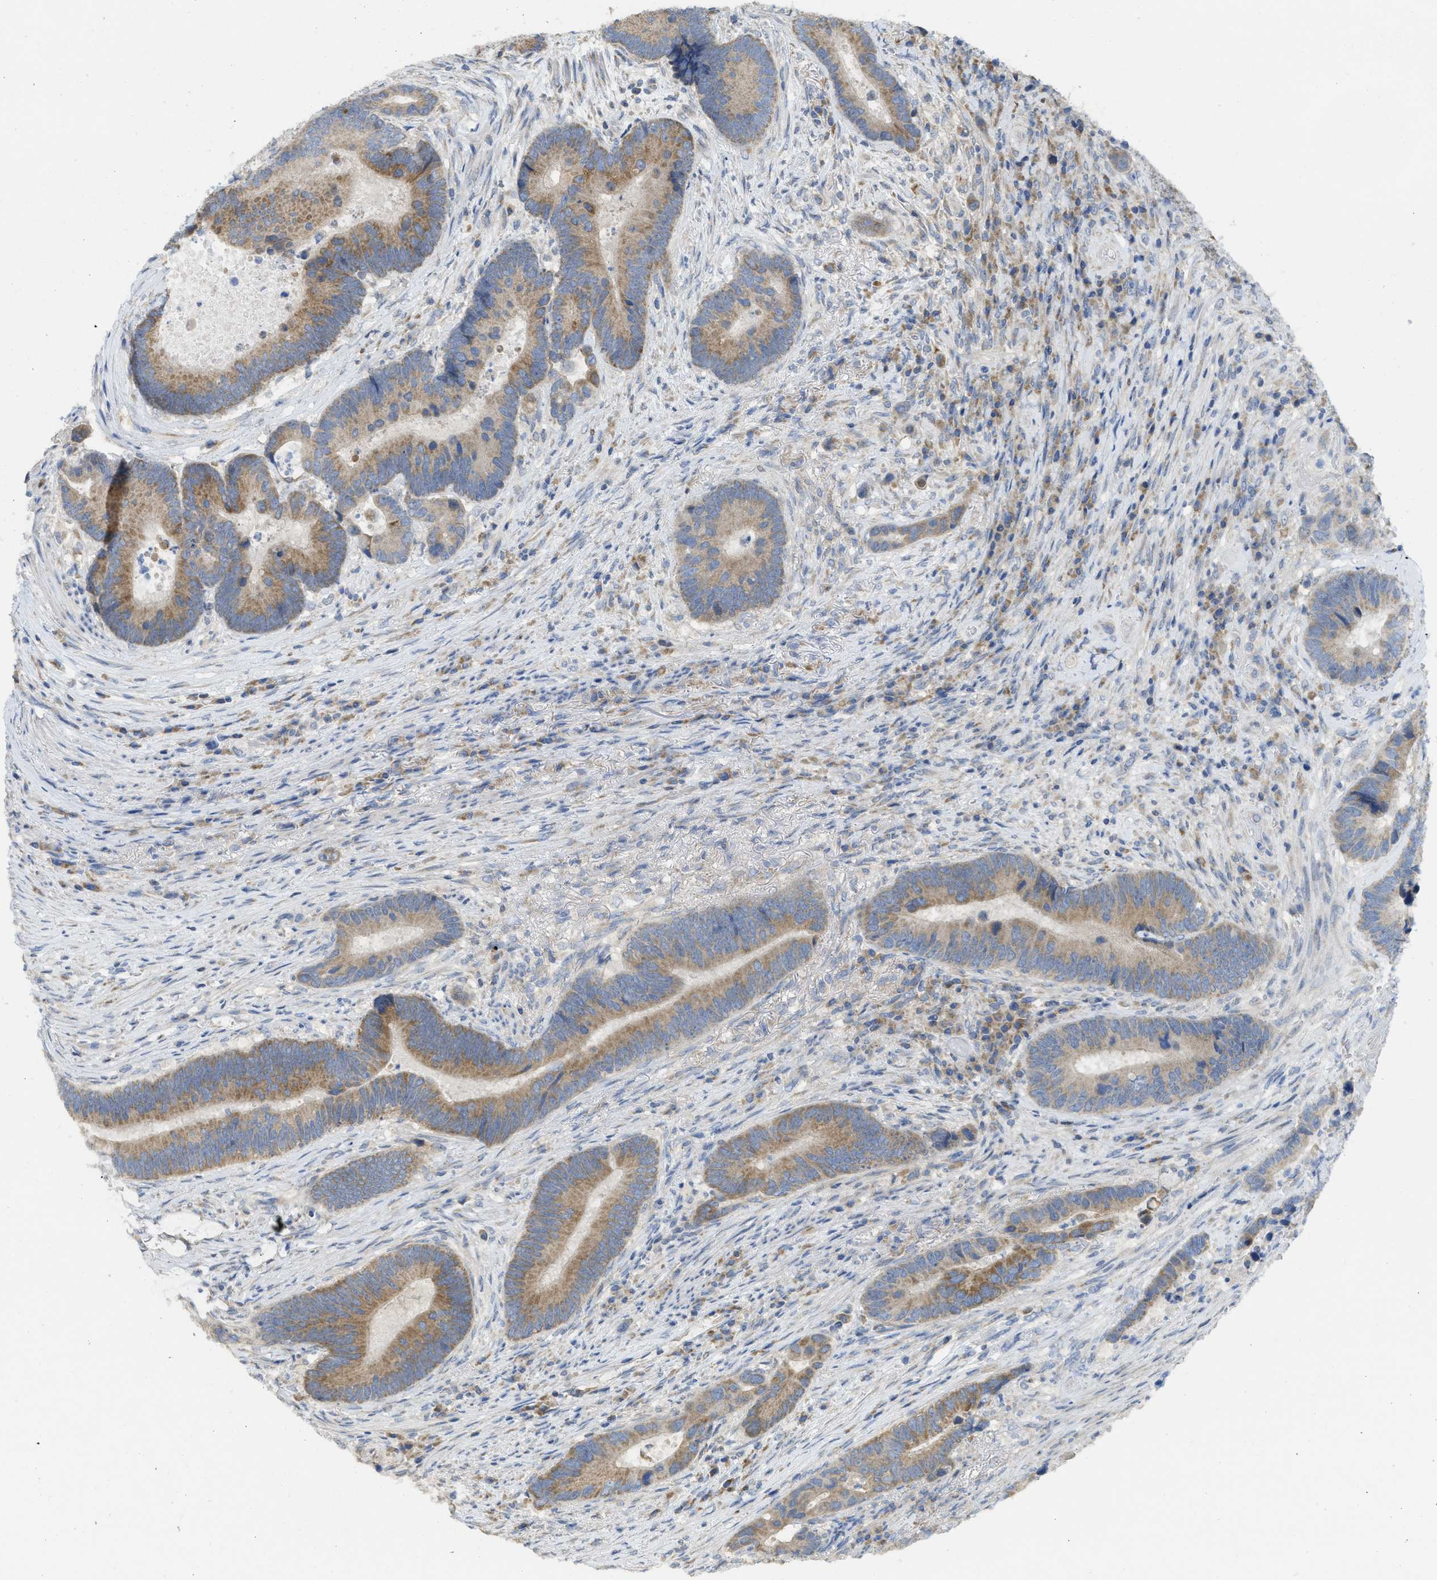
{"staining": {"intensity": "moderate", "quantity": ">75%", "location": "cytoplasmic/membranous"}, "tissue": "colorectal cancer", "cell_type": "Tumor cells", "image_type": "cancer", "snomed": [{"axis": "morphology", "description": "Adenocarcinoma, NOS"}, {"axis": "topography", "description": "Rectum"}], "caption": "Immunohistochemistry image of human adenocarcinoma (colorectal) stained for a protein (brown), which exhibits medium levels of moderate cytoplasmic/membranous positivity in approximately >75% of tumor cells.", "gene": "SFXN2", "patient": {"sex": "female", "age": 89}}